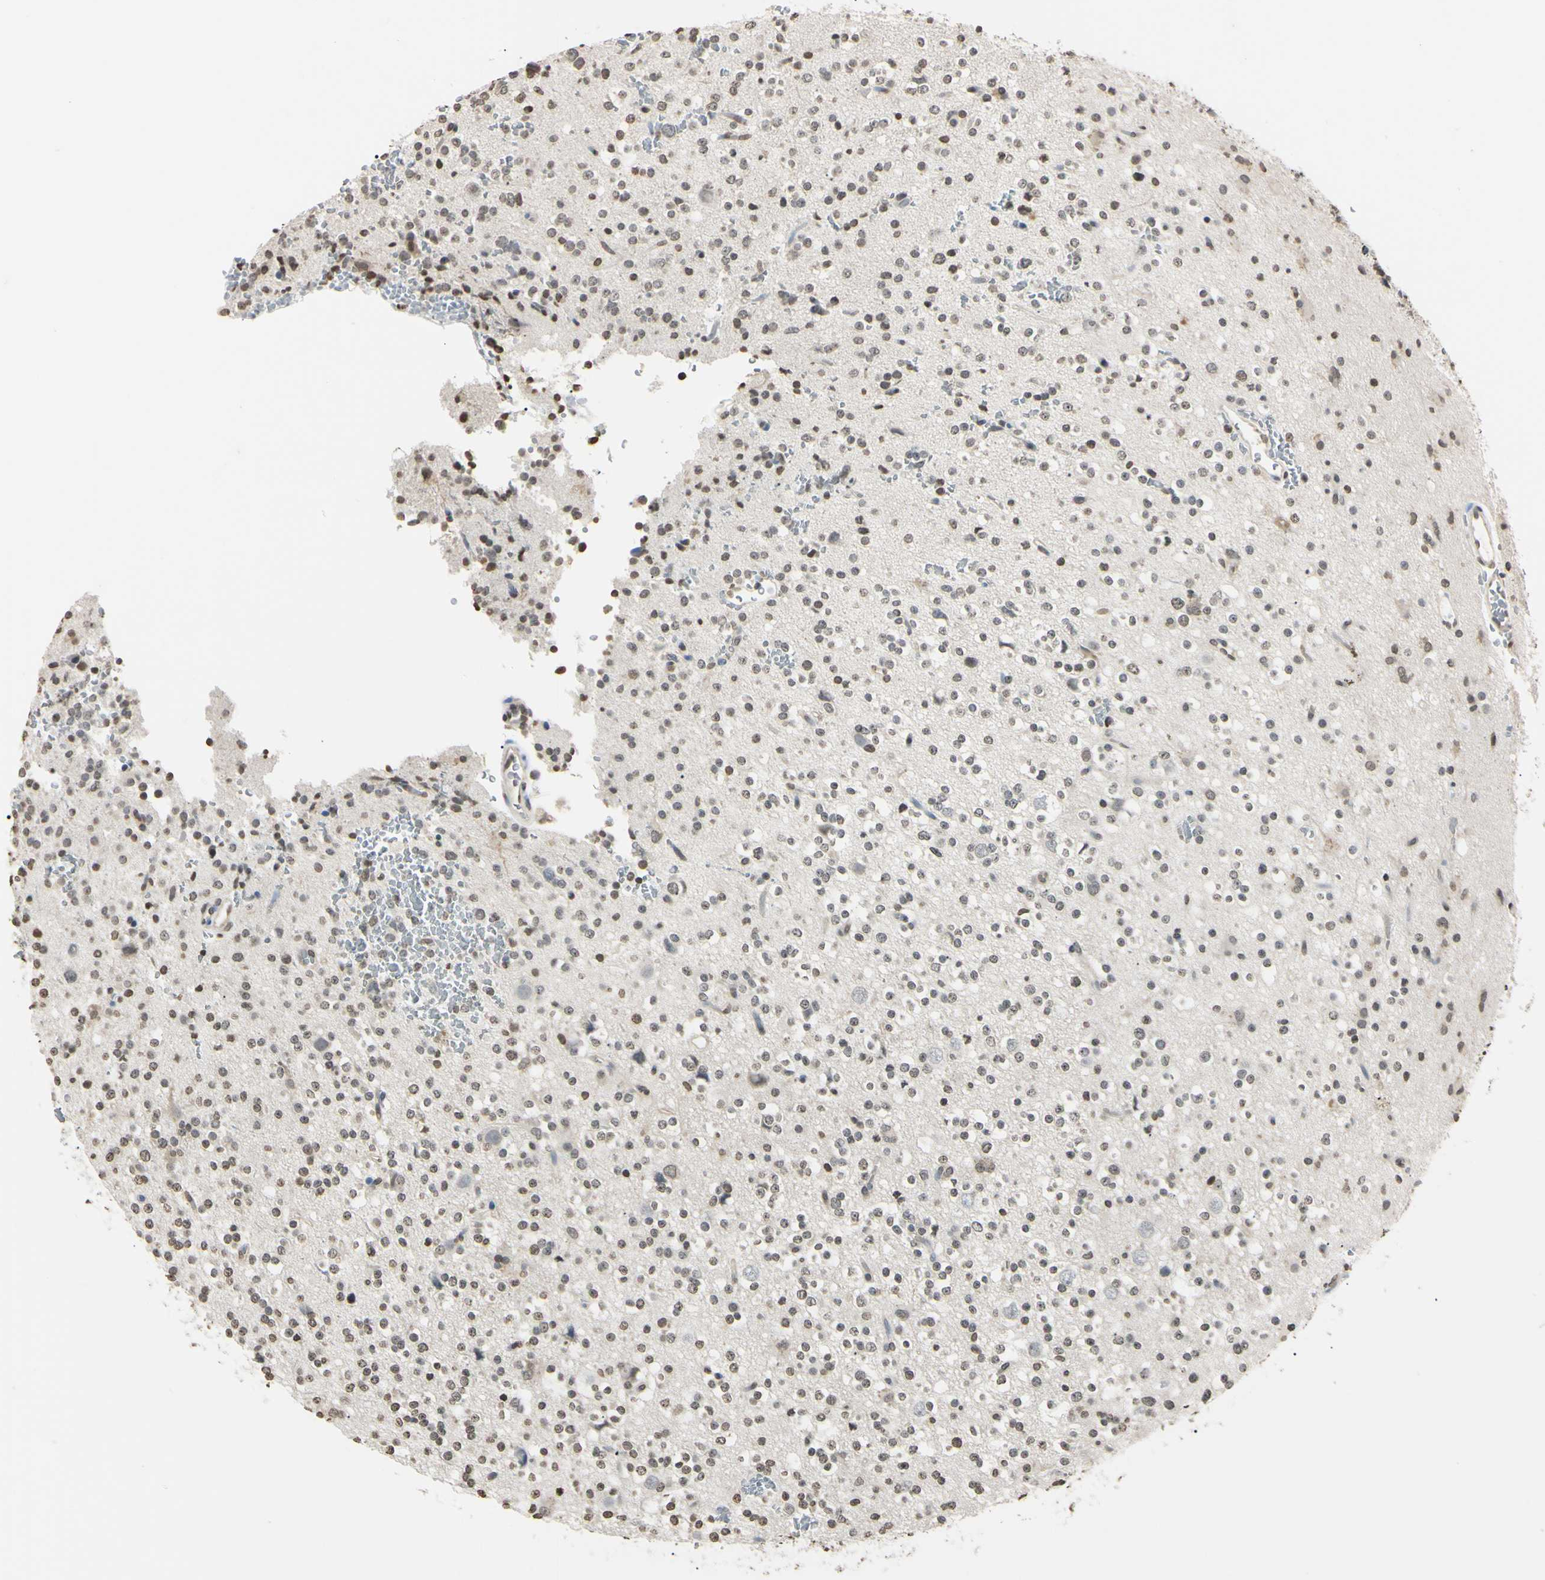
{"staining": {"intensity": "weak", "quantity": "25%-75%", "location": "nuclear"}, "tissue": "glioma", "cell_type": "Tumor cells", "image_type": "cancer", "snomed": [{"axis": "morphology", "description": "Glioma, malignant, High grade"}, {"axis": "topography", "description": "Brain"}], "caption": "A high-resolution micrograph shows immunohistochemistry (IHC) staining of malignant glioma (high-grade), which reveals weak nuclear expression in about 25%-75% of tumor cells.", "gene": "CDC45", "patient": {"sex": "male", "age": 47}}